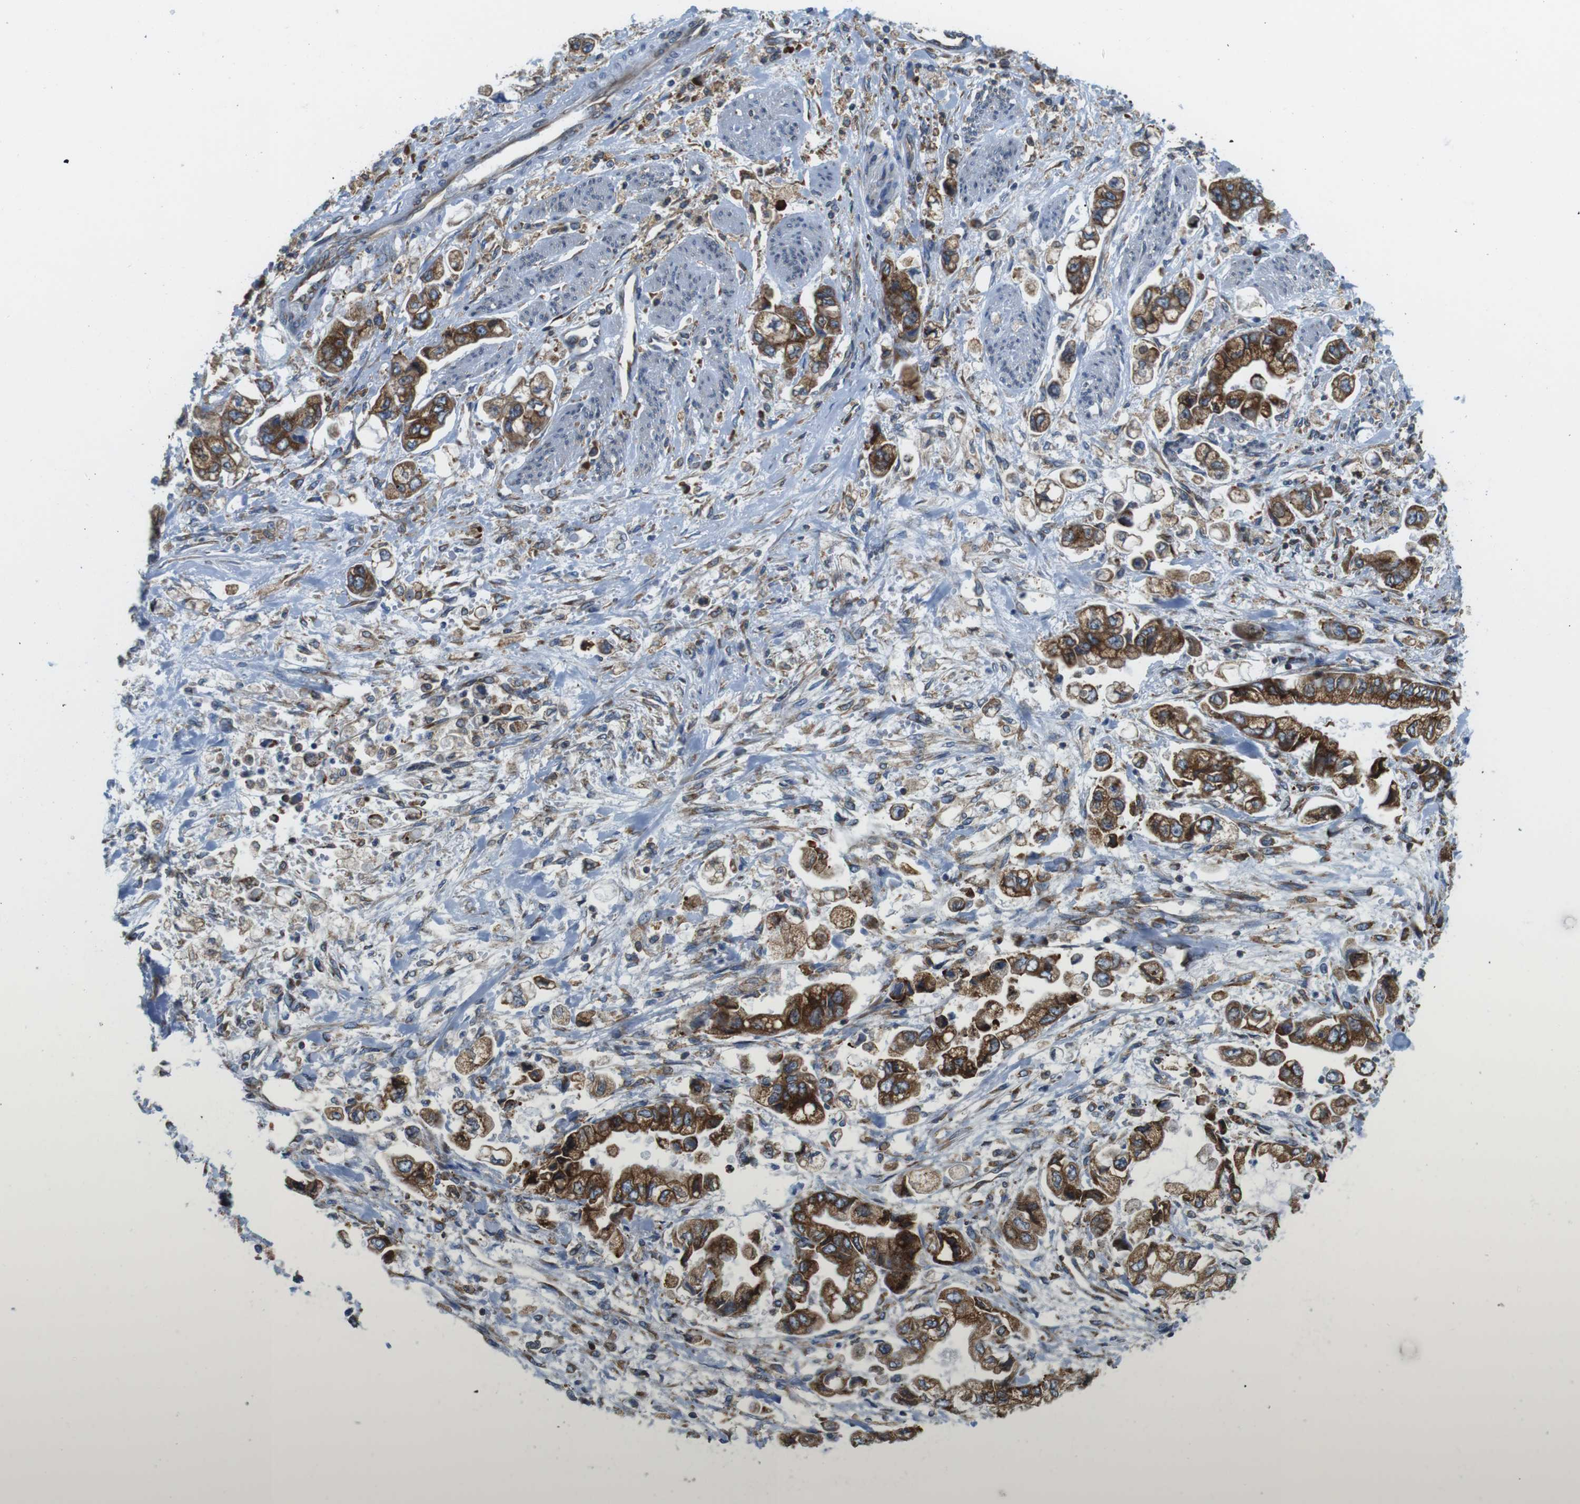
{"staining": {"intensity": "strong", "quantity": "25%-75%", "location": "cytoplasmic/membranous"}, "tissue": "stomach cancer", "cell_type": "Tumor cells", "image_type": "cancer", "snomed": [{"axis": "morphology", "description": "Normal tissue, NOS"}, {"axis": "morphology", "description": "Adenocarcinoma, NOS"}, {"axis": "topography", "description": "Stomach"}], "caption": "The histopathology image shows a brown stain indicating the presence of a protein in the cytoplasmic/membranous of tumor cells in stomach cancer.", "gene": "UGGT1", "patient": {"sex": "male", "age": 62}}